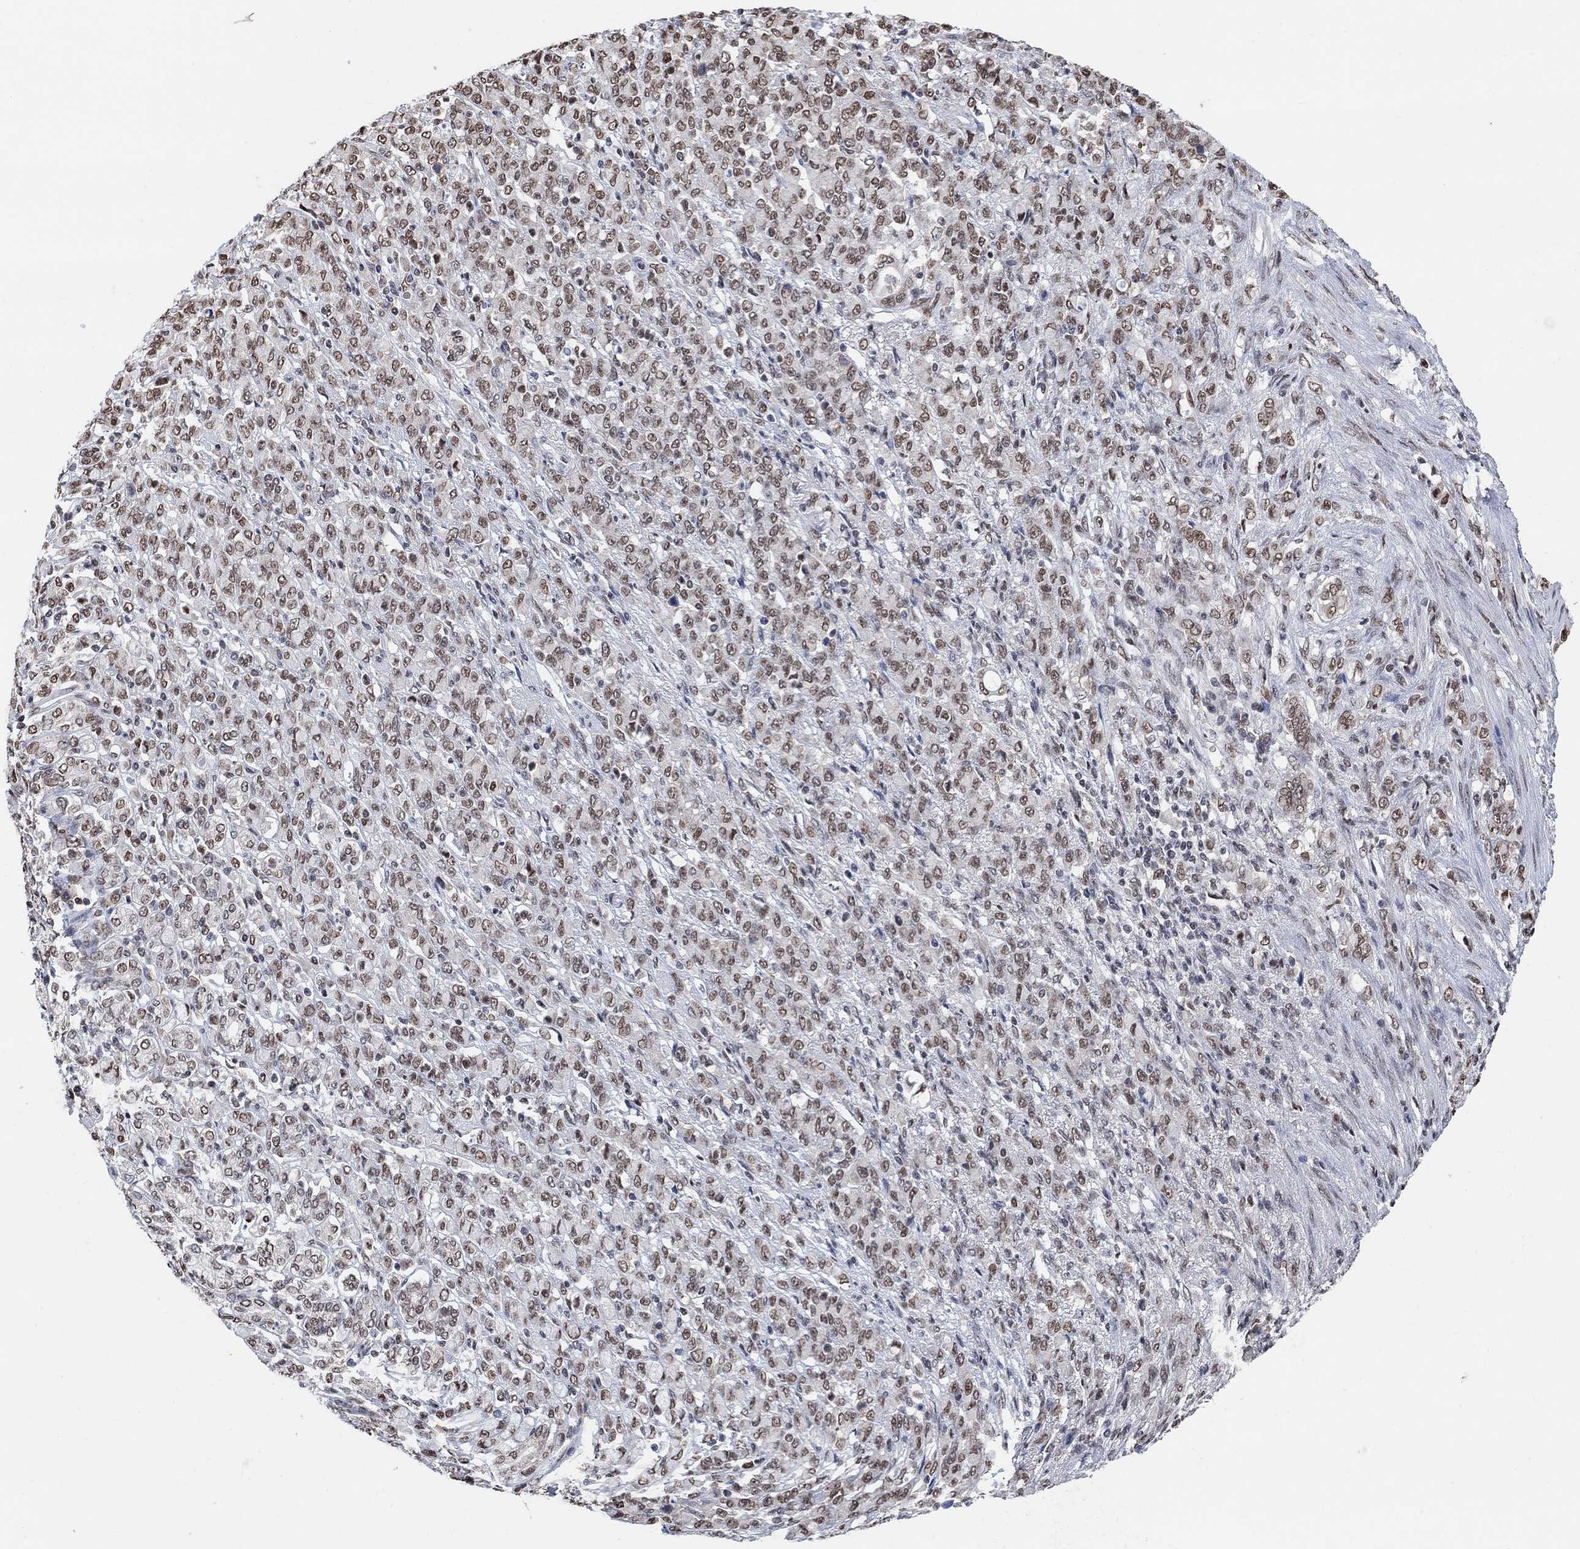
{"staining": {"intensity": "moderate", "quantity": "25%-75%", "location": "nuclear"}, "tissue": "stomach cancer", "cell_type": "Tumor cells", "image_type": "cancer", "snomed": [{"axis": "morphology", "description": "Normal tissue, NOS"}, {"axis": "morphology", "description": "Adenocarcinoma, NOS"}, {"axis": "topography", "description": "Stomach"}], "caption": "Moderate nuclear staining is appreciated in about 25%-75% of tumor cells in stomach cancer.", "gene": "USP39", "patient": {"sex": "female", "age": 79}}